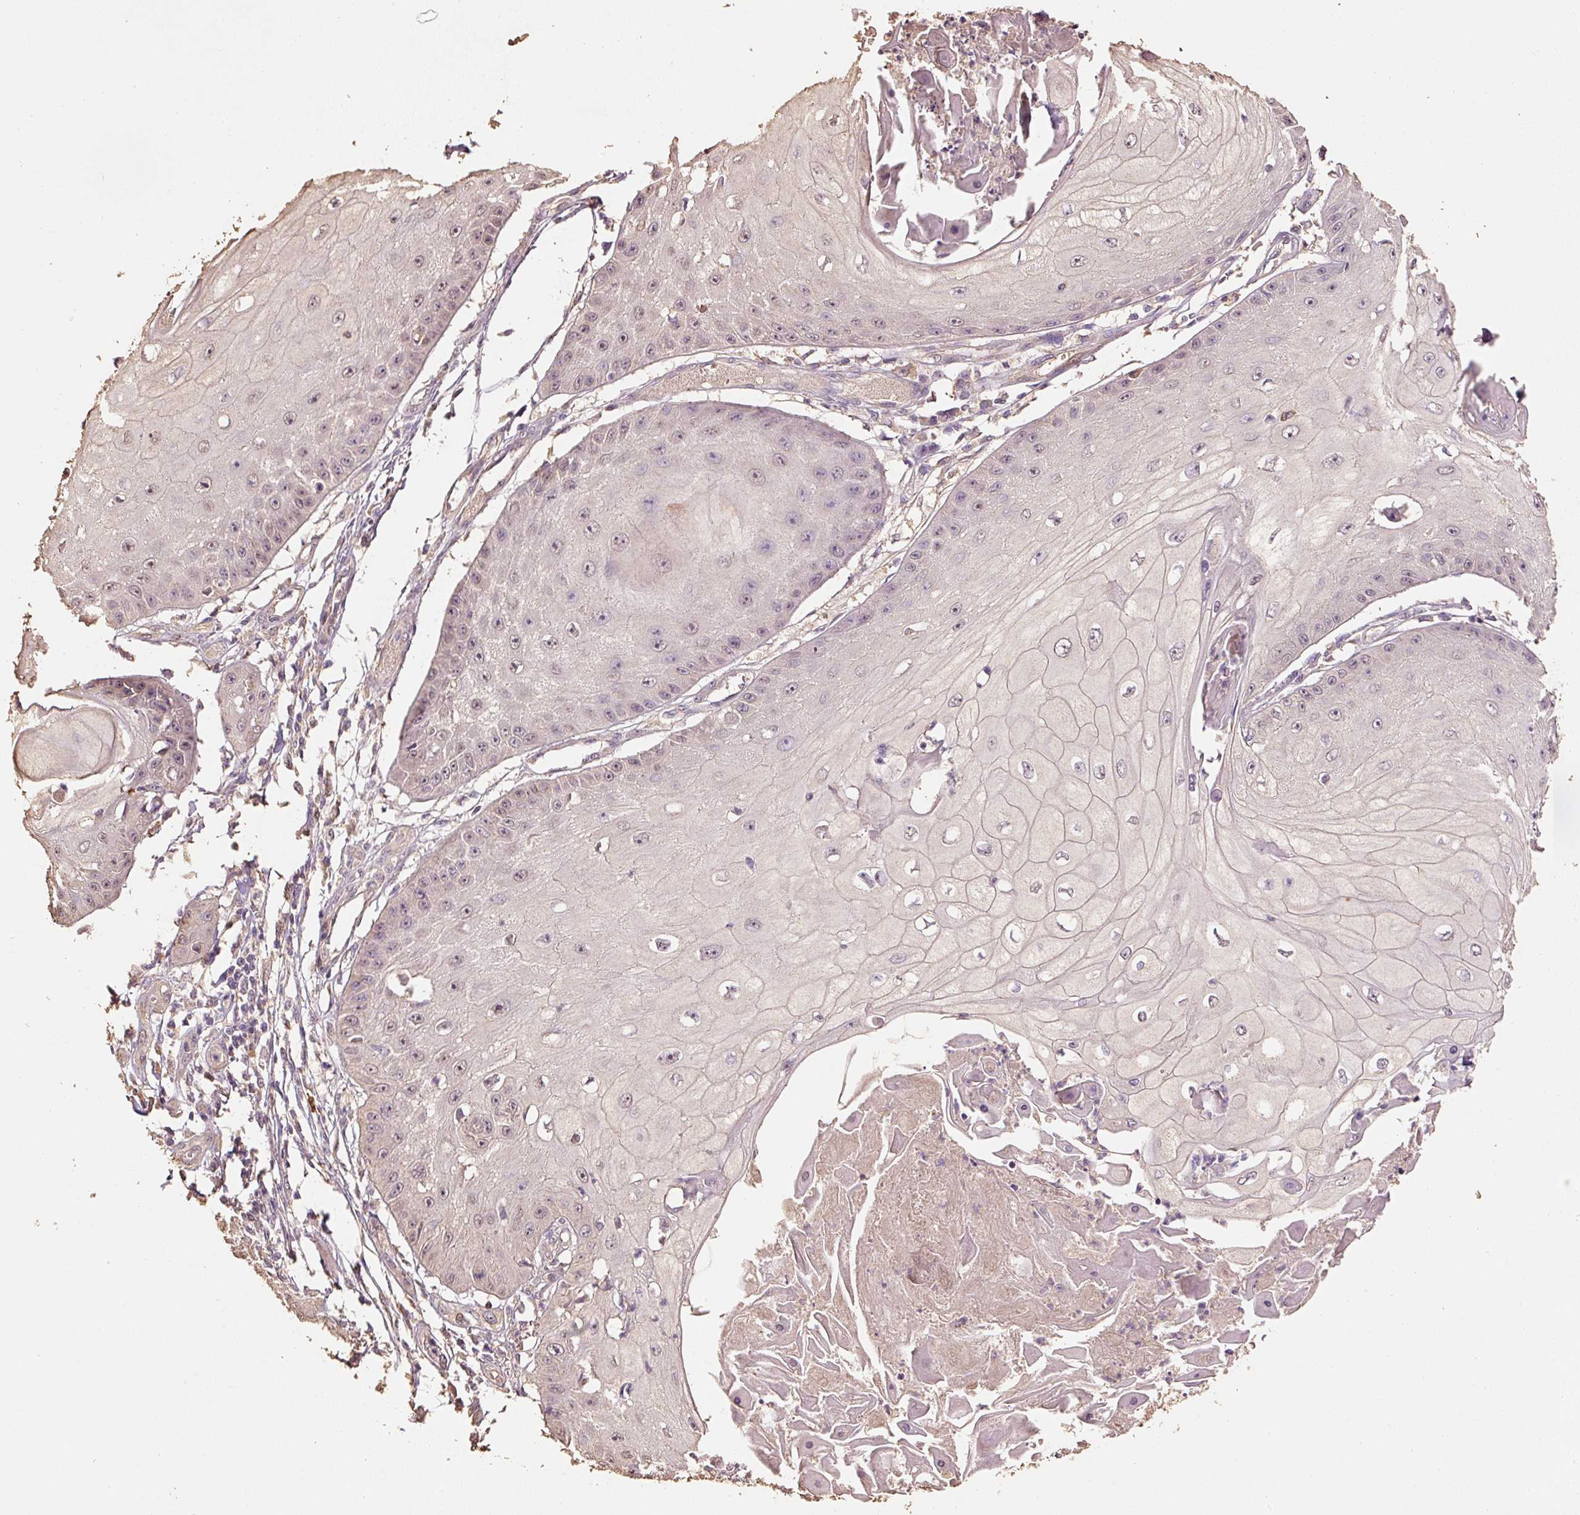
{"staining": {"intensity": "weak", "quantity": "25%-75%", "location": "nuclear"}, "tissue": "skin cancer", "cell_type": "Tumor cells", "image_type": "cancer", "snomed": [{"axis": "morphology", "description": "Squamous cell carcinoma, NOS"}, {"axis": "topography", "description": "Skin"}], "caption": "Protein expression by IHC exhibits weak nuclear staining in about 25%-75% of tumor cells in skin squamous cell carcinoma.", "gene": "HERC2", "patient": {"sex": "male", "age": 70}}